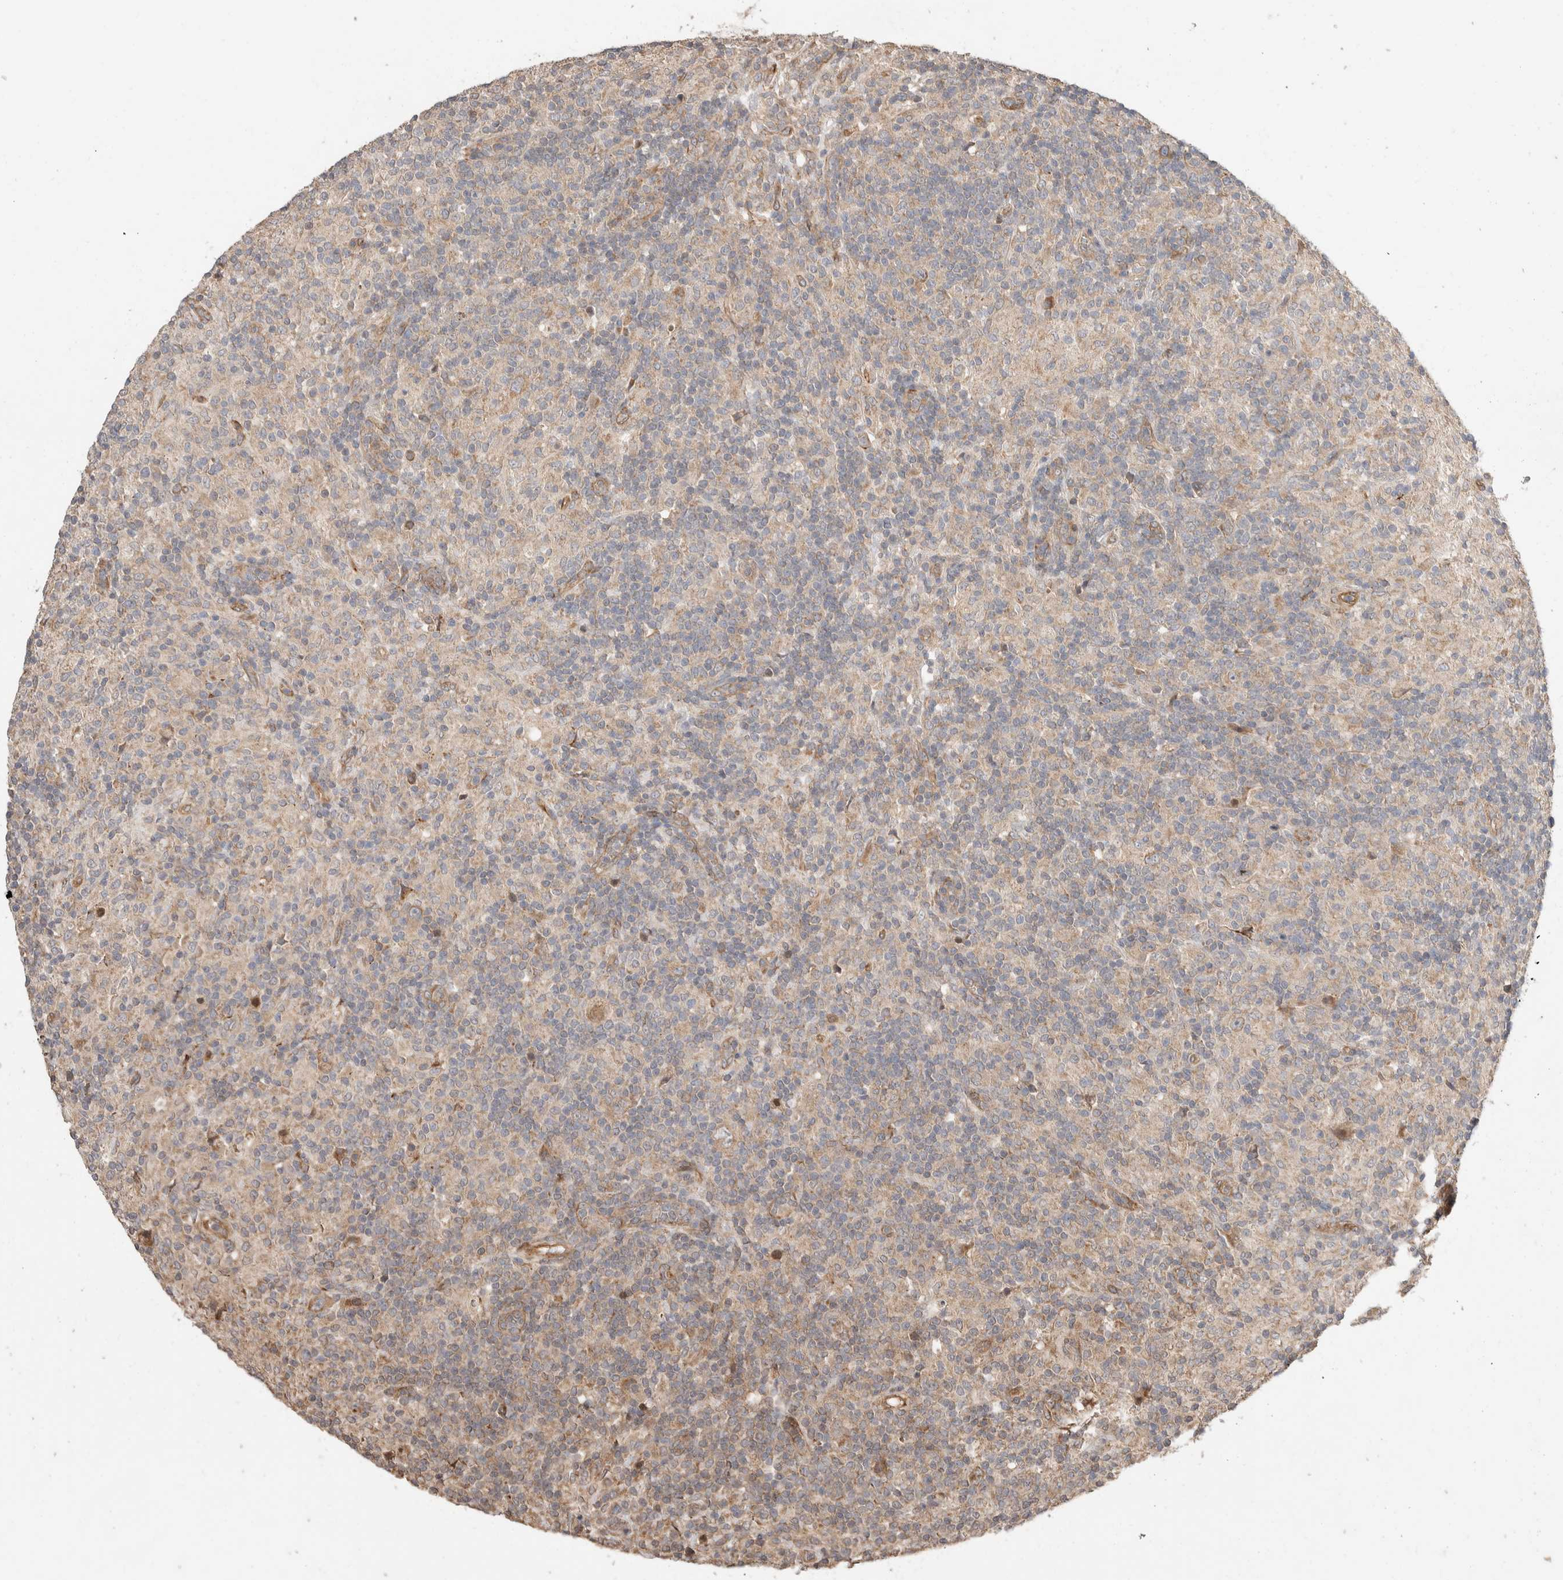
{"staining": {"intensity": "weak", "quantity": ">75%", "location": "cytoplasmic/membranous"}, "tissue": "lymphoma", "cell_type": "Tumor cells", "image_type": "cancer", "snomed": [{"axis": "morphology", "description": "Hodgkin's disease, NOS"}, {"axis": "topography", "description": "Lymph node"}], "caption": "The immunohistochemical stain shows weak cytoplasmic/membranous positivity in tumor cells of lymphoma tissue.", "gene": "ERC1", "patient": {"sex": "male", "age": 70}}